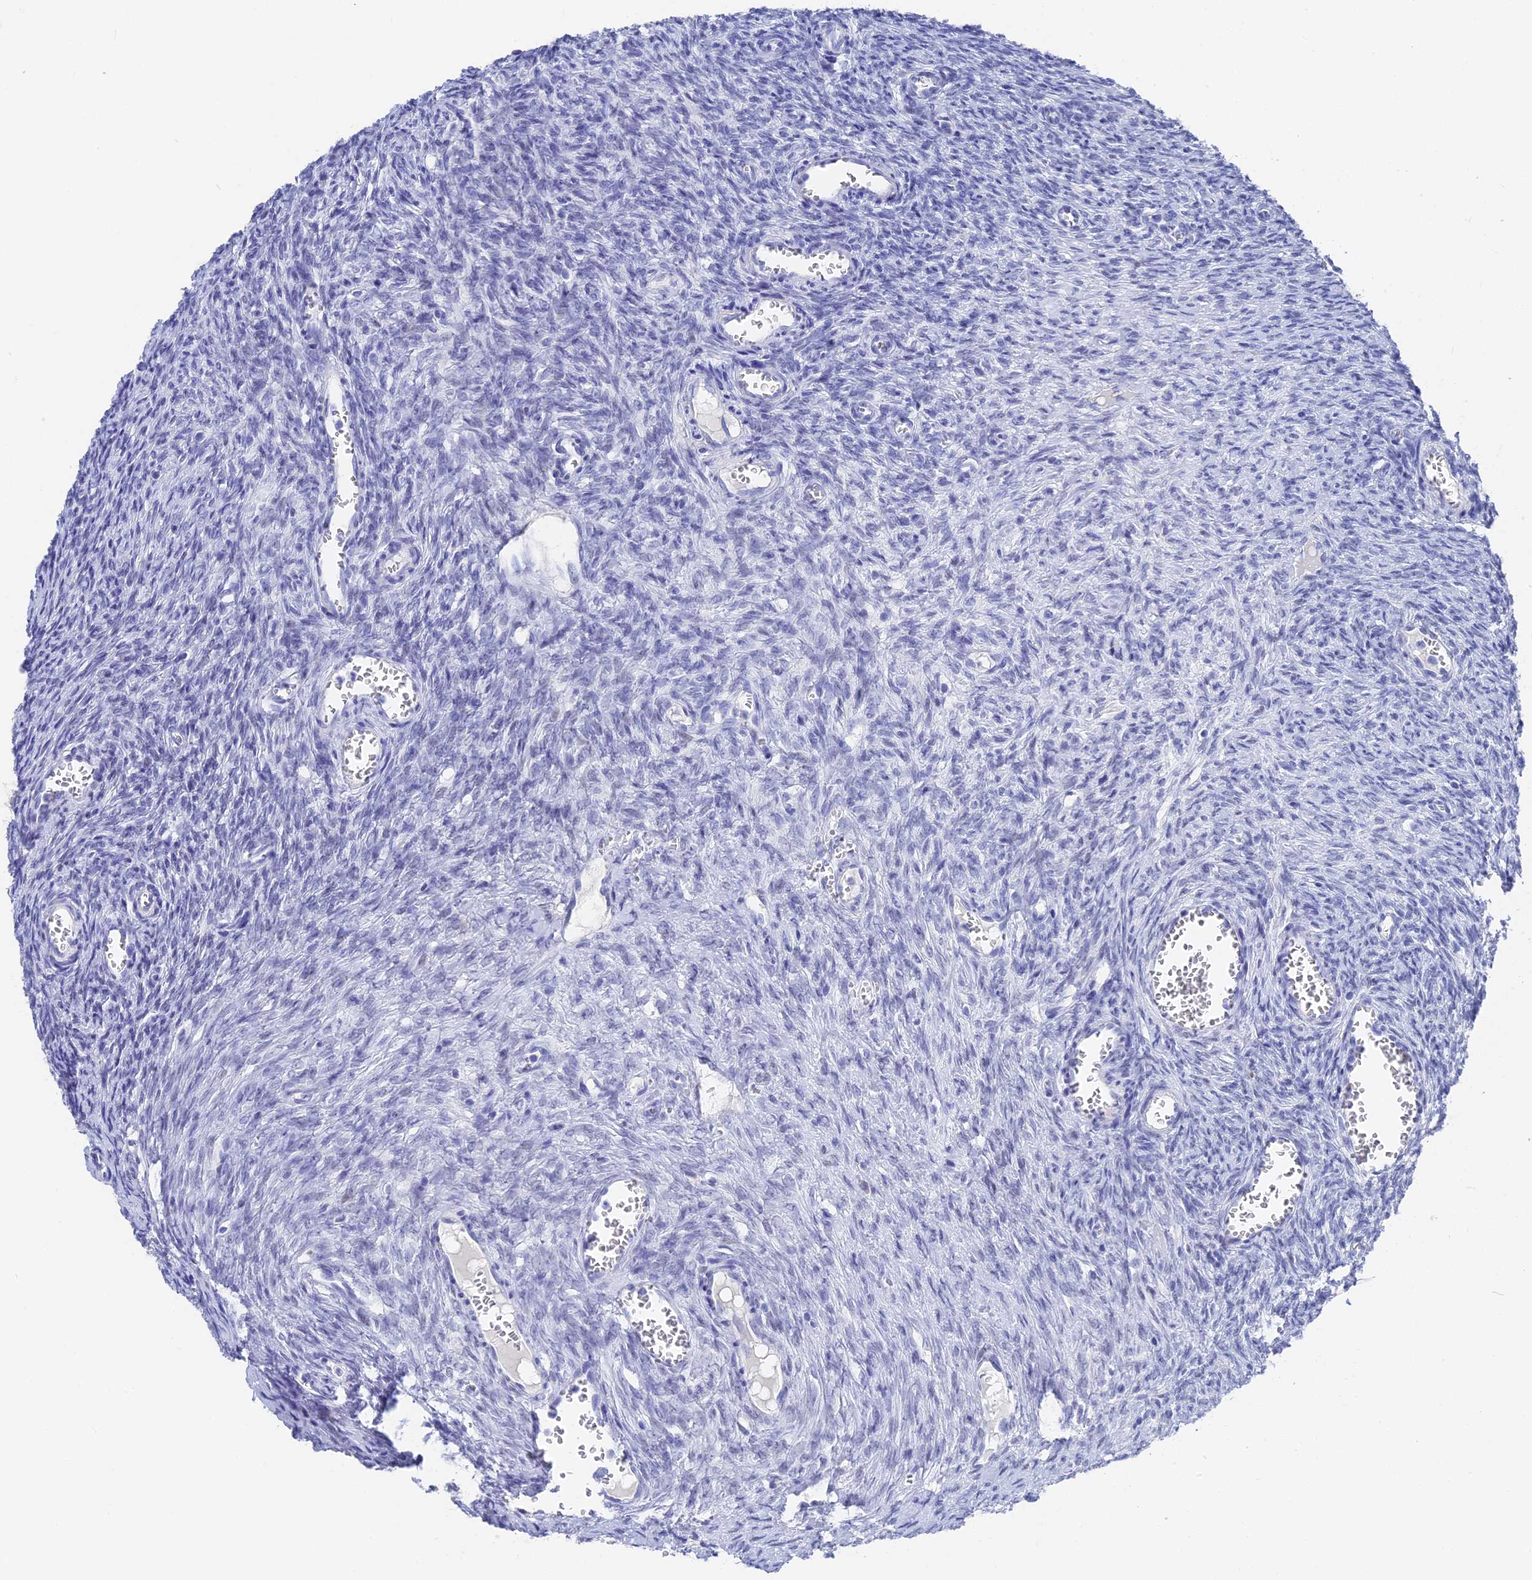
{"staining": {"intensity": "negative", "quantity": "none", "location": "none"}, "tissue": "ovary", "cell_type": "Follicle cells", "image_type": "normal", "snomed": [{"axis": "morphology", "description": "Normal tissue, NOS"}, {"axis": "topography", "description": "Ovary"}], "caption": "Immunohistochemistry (IHC) image of benign human ovary stained for a protein (brown), which reveals no staining in follicle cells.", "gene": "VPS33B", "patient": {"sex": "female", "age": 44}}